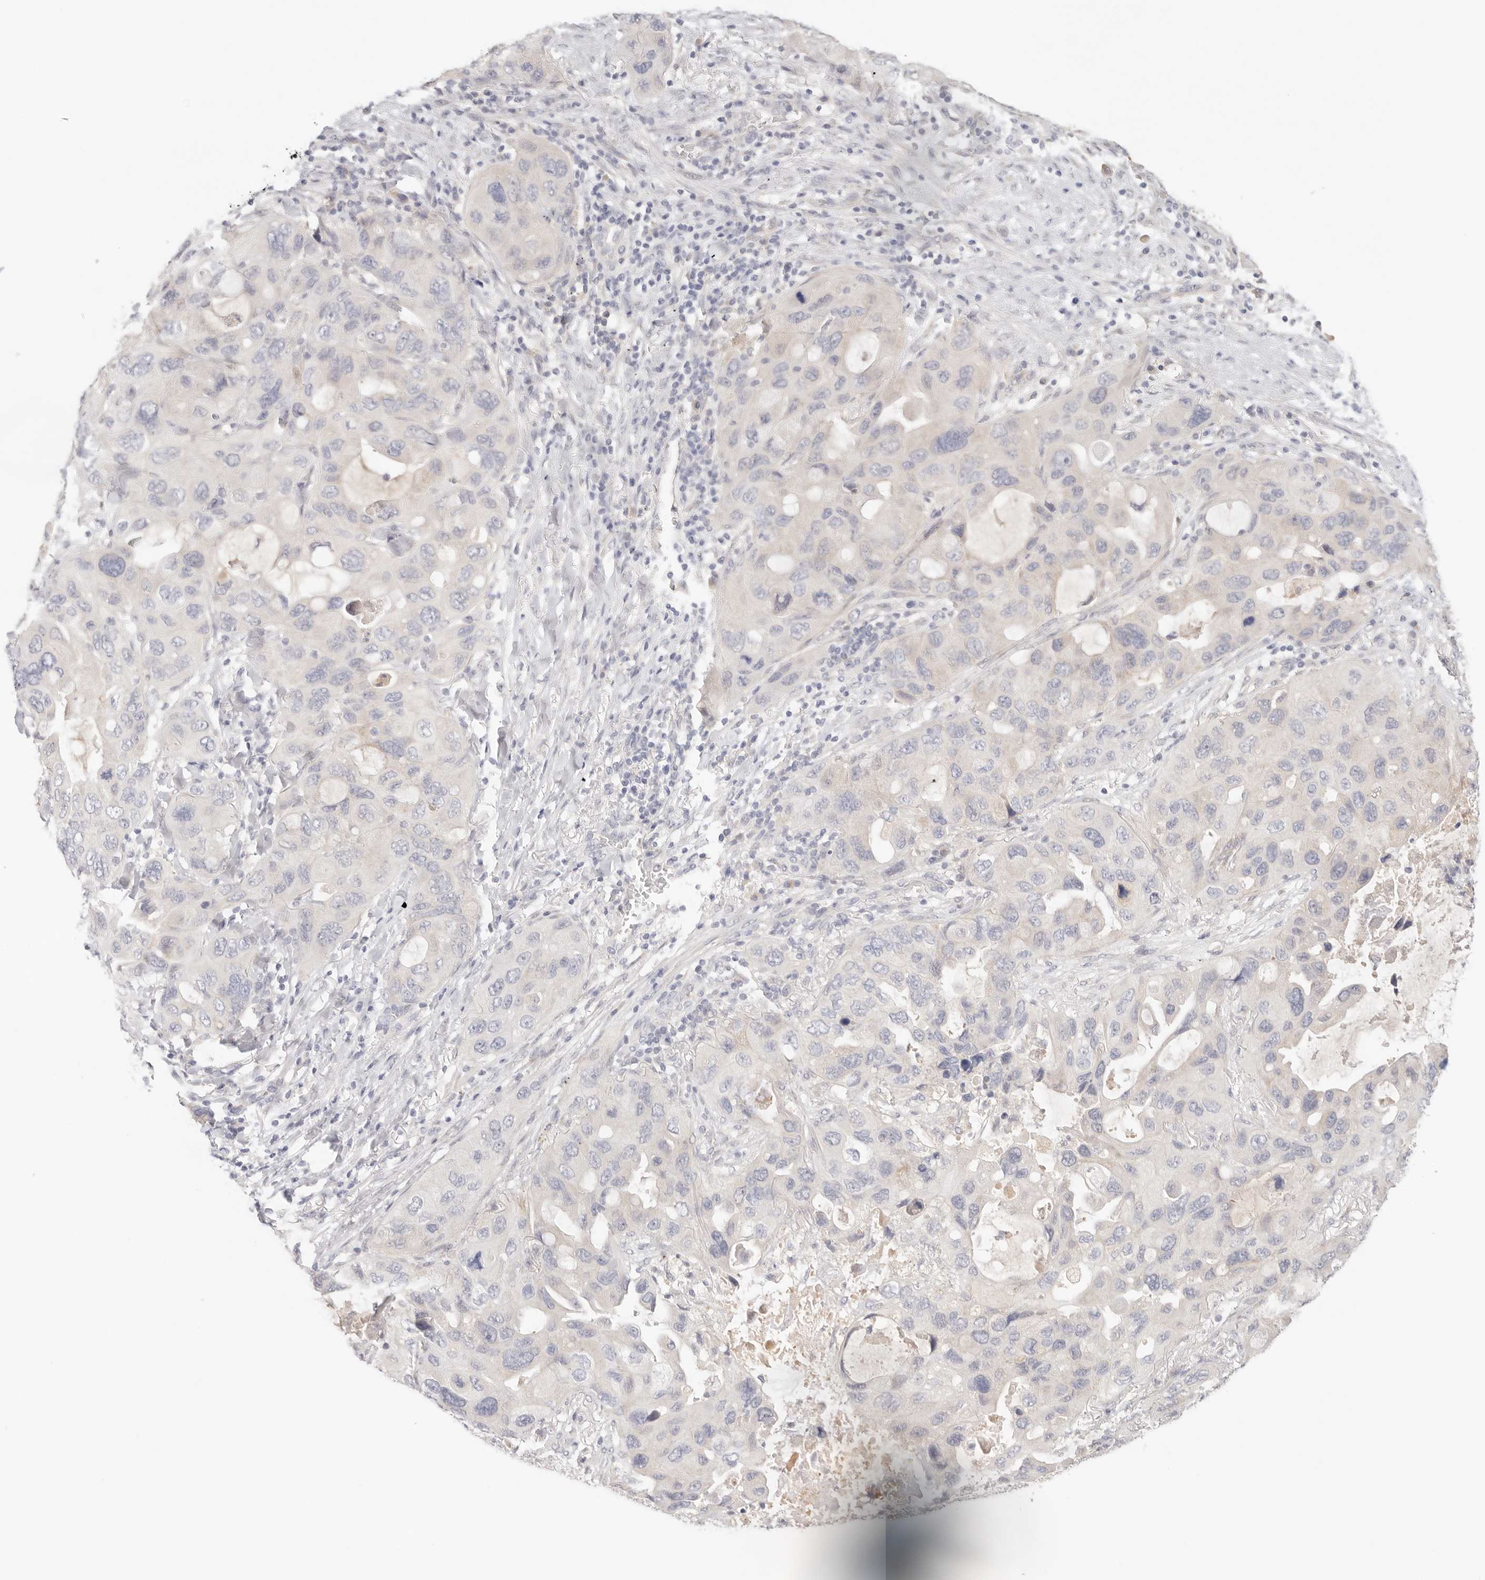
{"staining": {"intensity": "negative", "quantity": "none", "location": "none"}, "tissue": "lung cancer", "cell_type": "Tumor cells", "image_type": "cancer", "snomed": [{"axis": "morphology", "description": "Squamous cell carcinoma, NOS"}, {"axis": "topography", "description": "Lung"}], "caption": "Lung cancer (squamous cell carcinoma) stained for a protein using IHC exhibits no expression tumor cells.", "gene": "SPHK1", "patient": {"sex": "female", "age": 73}}